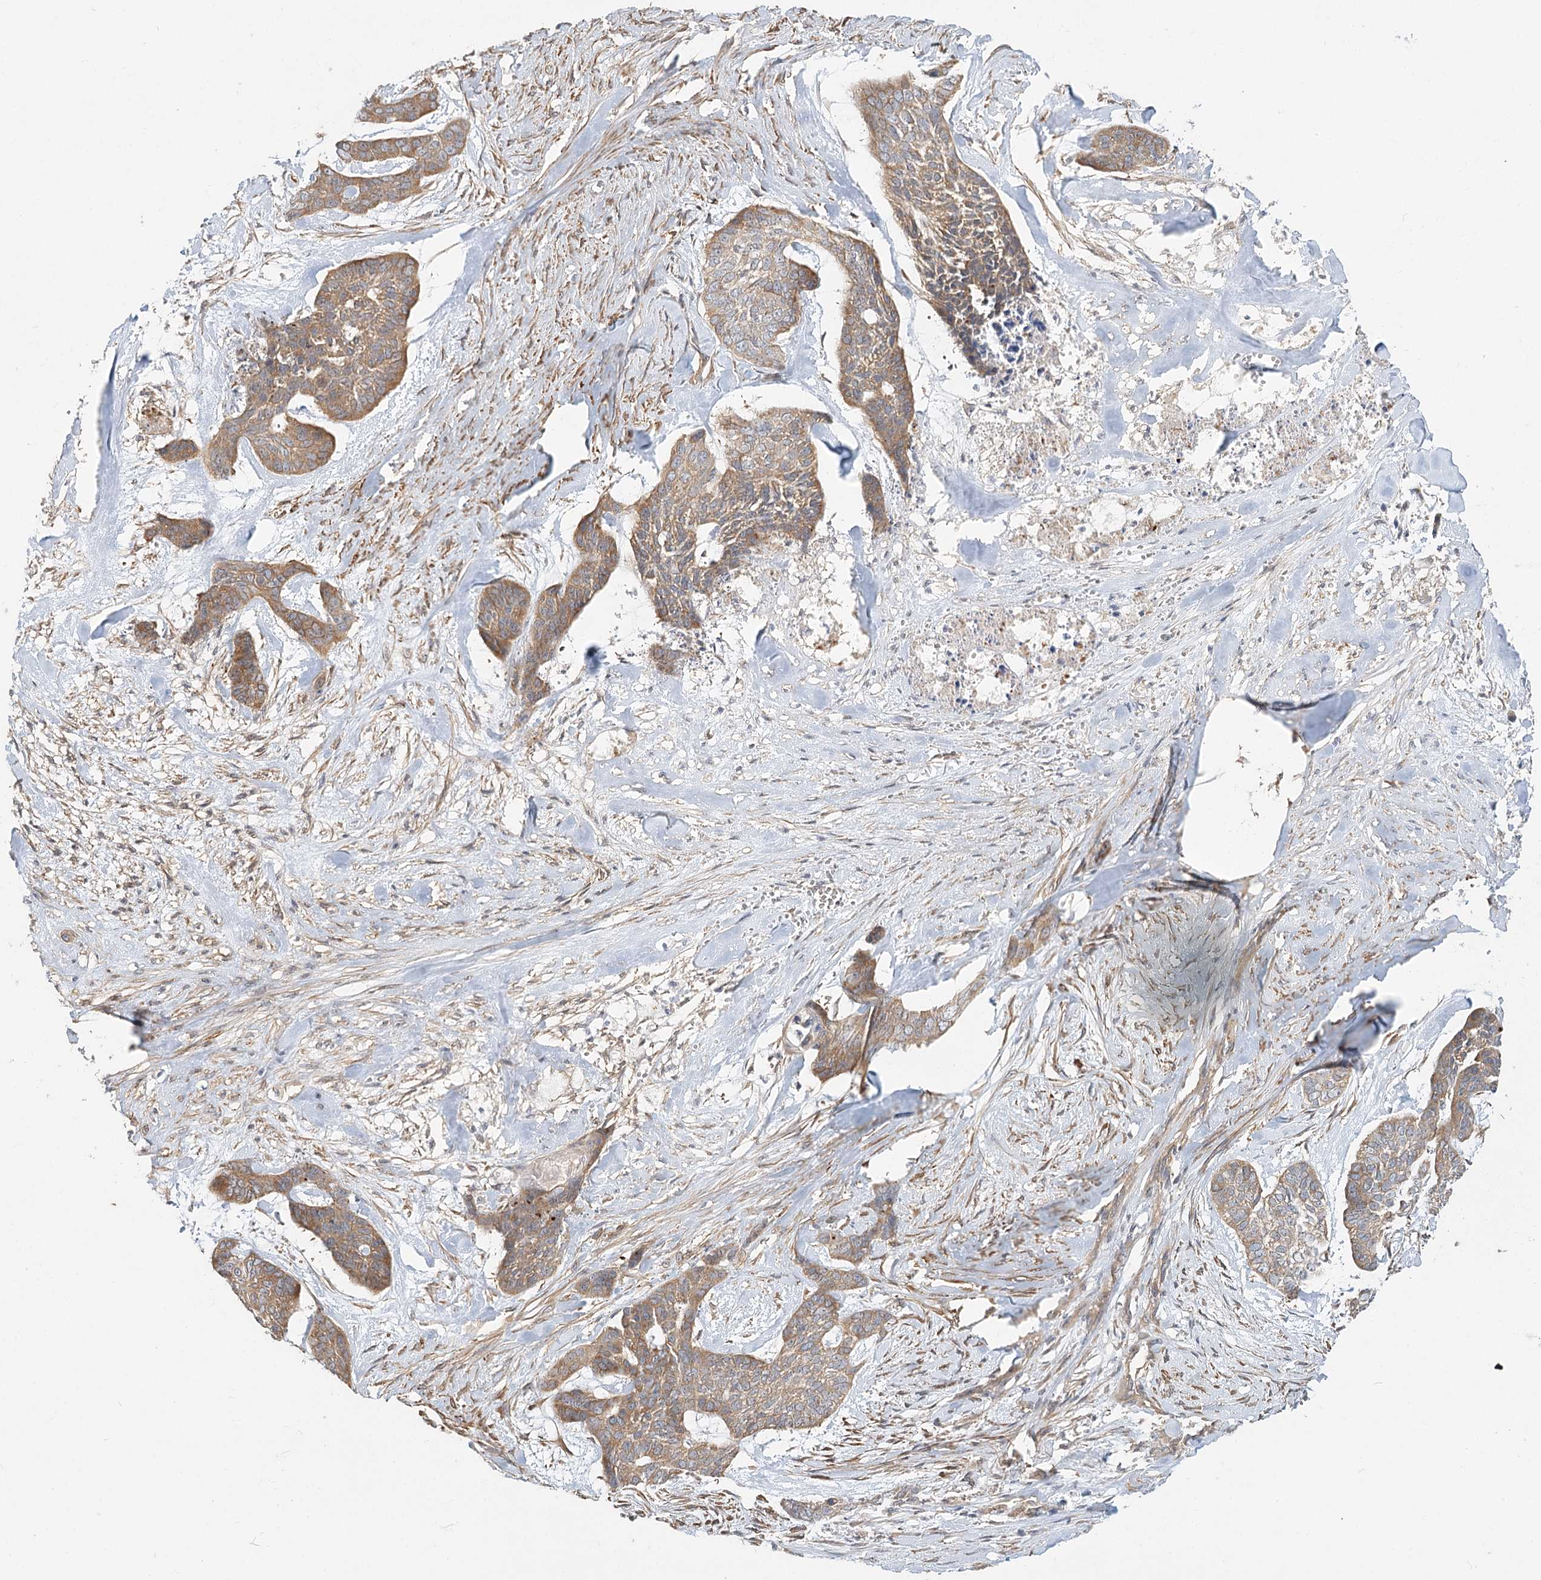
{"staining": {"intensity": "moderate", "quantity": ">75%", "location": "cytoplasmic/membranous"}, "tissue": "skin cancer", "cell_type": "Tumor cells", "image_type": "cancer", "snomed": [{"axis": "morphology", "description": "Basal cell carcinoma"}, {"axis": "topography", "description": "Skin"}], "caption": "High-power microscopy captured an IHC image of skin basal cell carcinoma, revealing moderate cytoplasmic/membranous positivity in about >75% of tumor cells. (DAB (3,3'-diaminobenzidine) = brown stain, brightfield microscopy at high magnification).", "gene": "GUCY2C", "patient": {"sex": "female", "age": 64}}